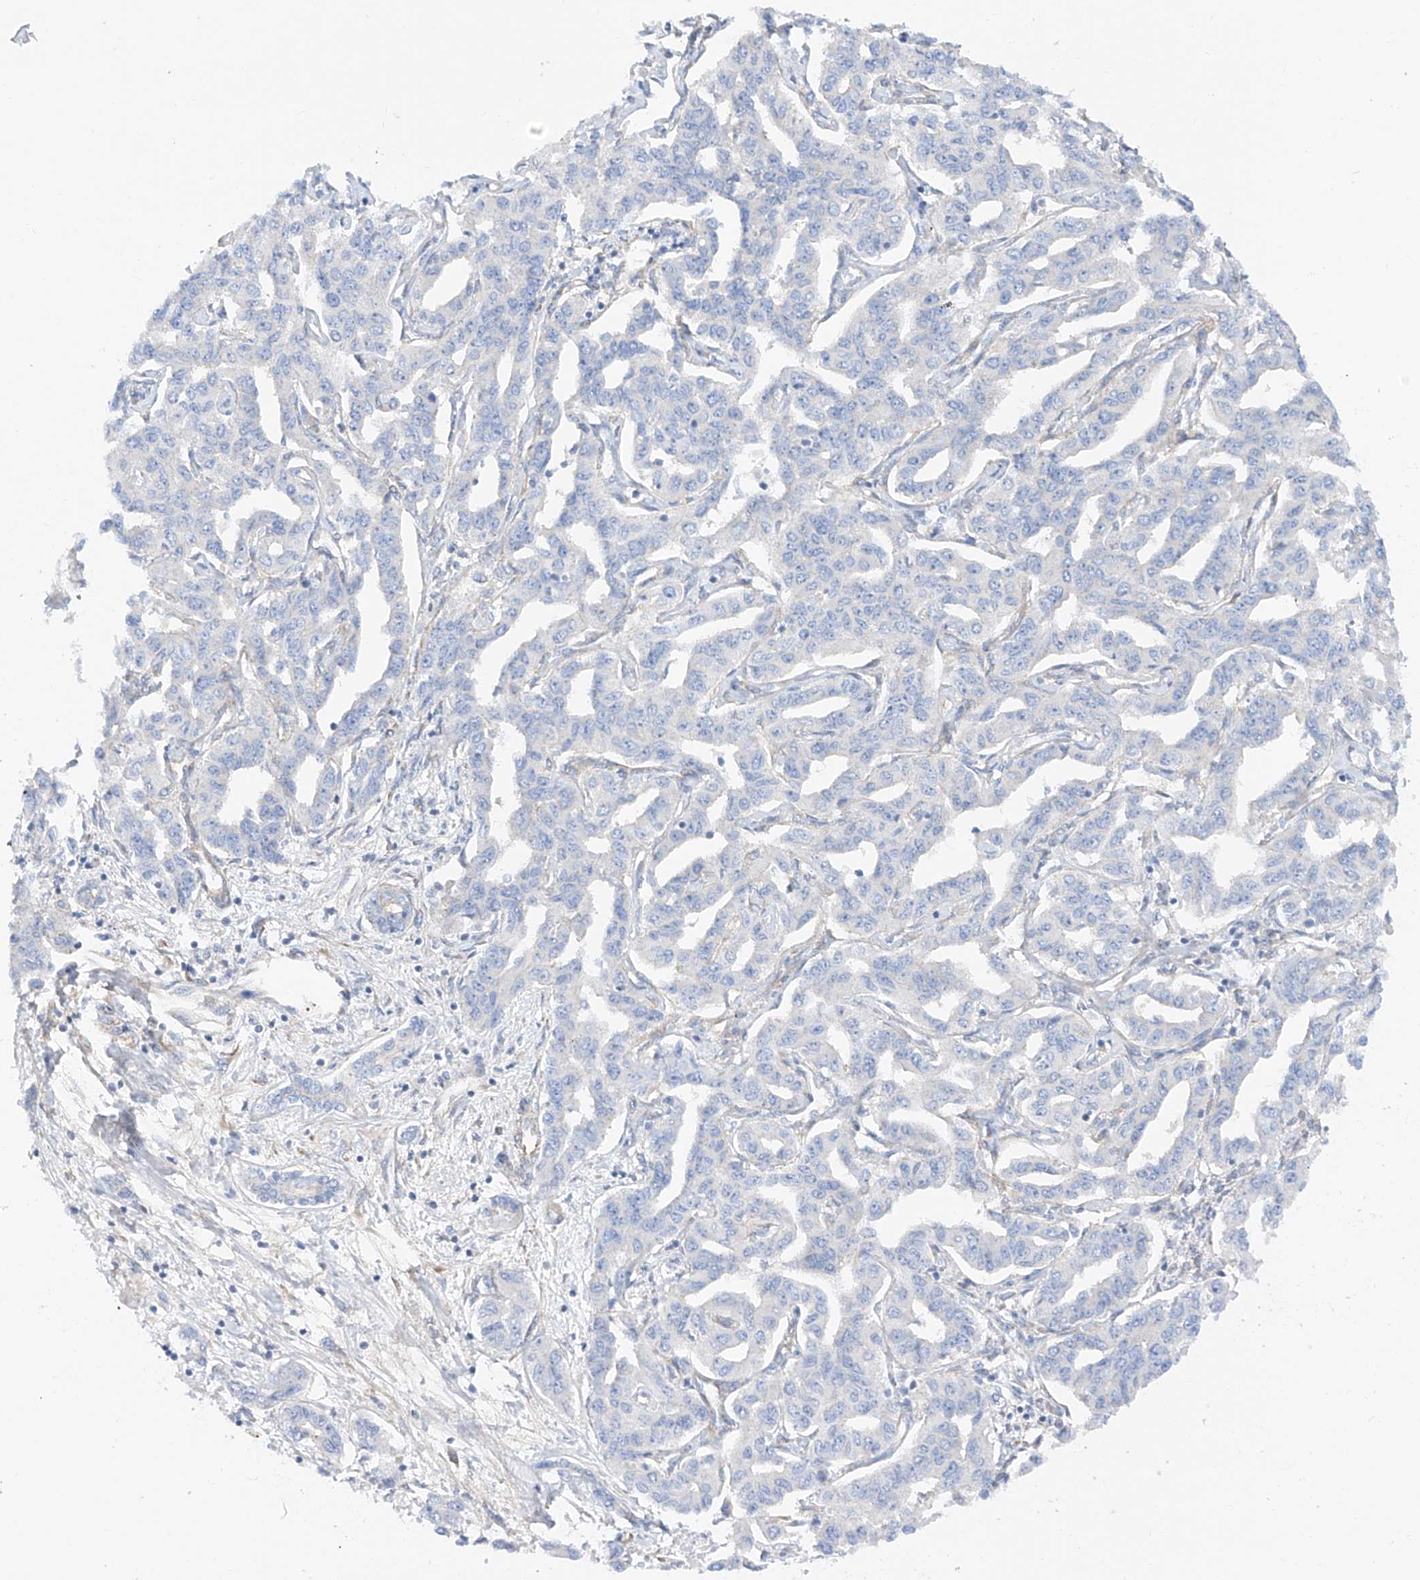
{"staining": {"intensity": "negative", "quantity": "none", "location": "none"}, "tissue": "liver cancer", "cell_type": "Tumor cells", "image_type": "cancer", "snomed": [{"axis": "morphology", "description": "Cholangiocarcinoma"}, {"axis": "topography", "description": "Liver"}], "caption": "Histopathology image shows no protein positivity in tumor cells of liver cholangiocarcinoma tissue. Nuclei are stained in blue.", "gene": "LCA5", "patient": {"sex": "male", "age": 59}}